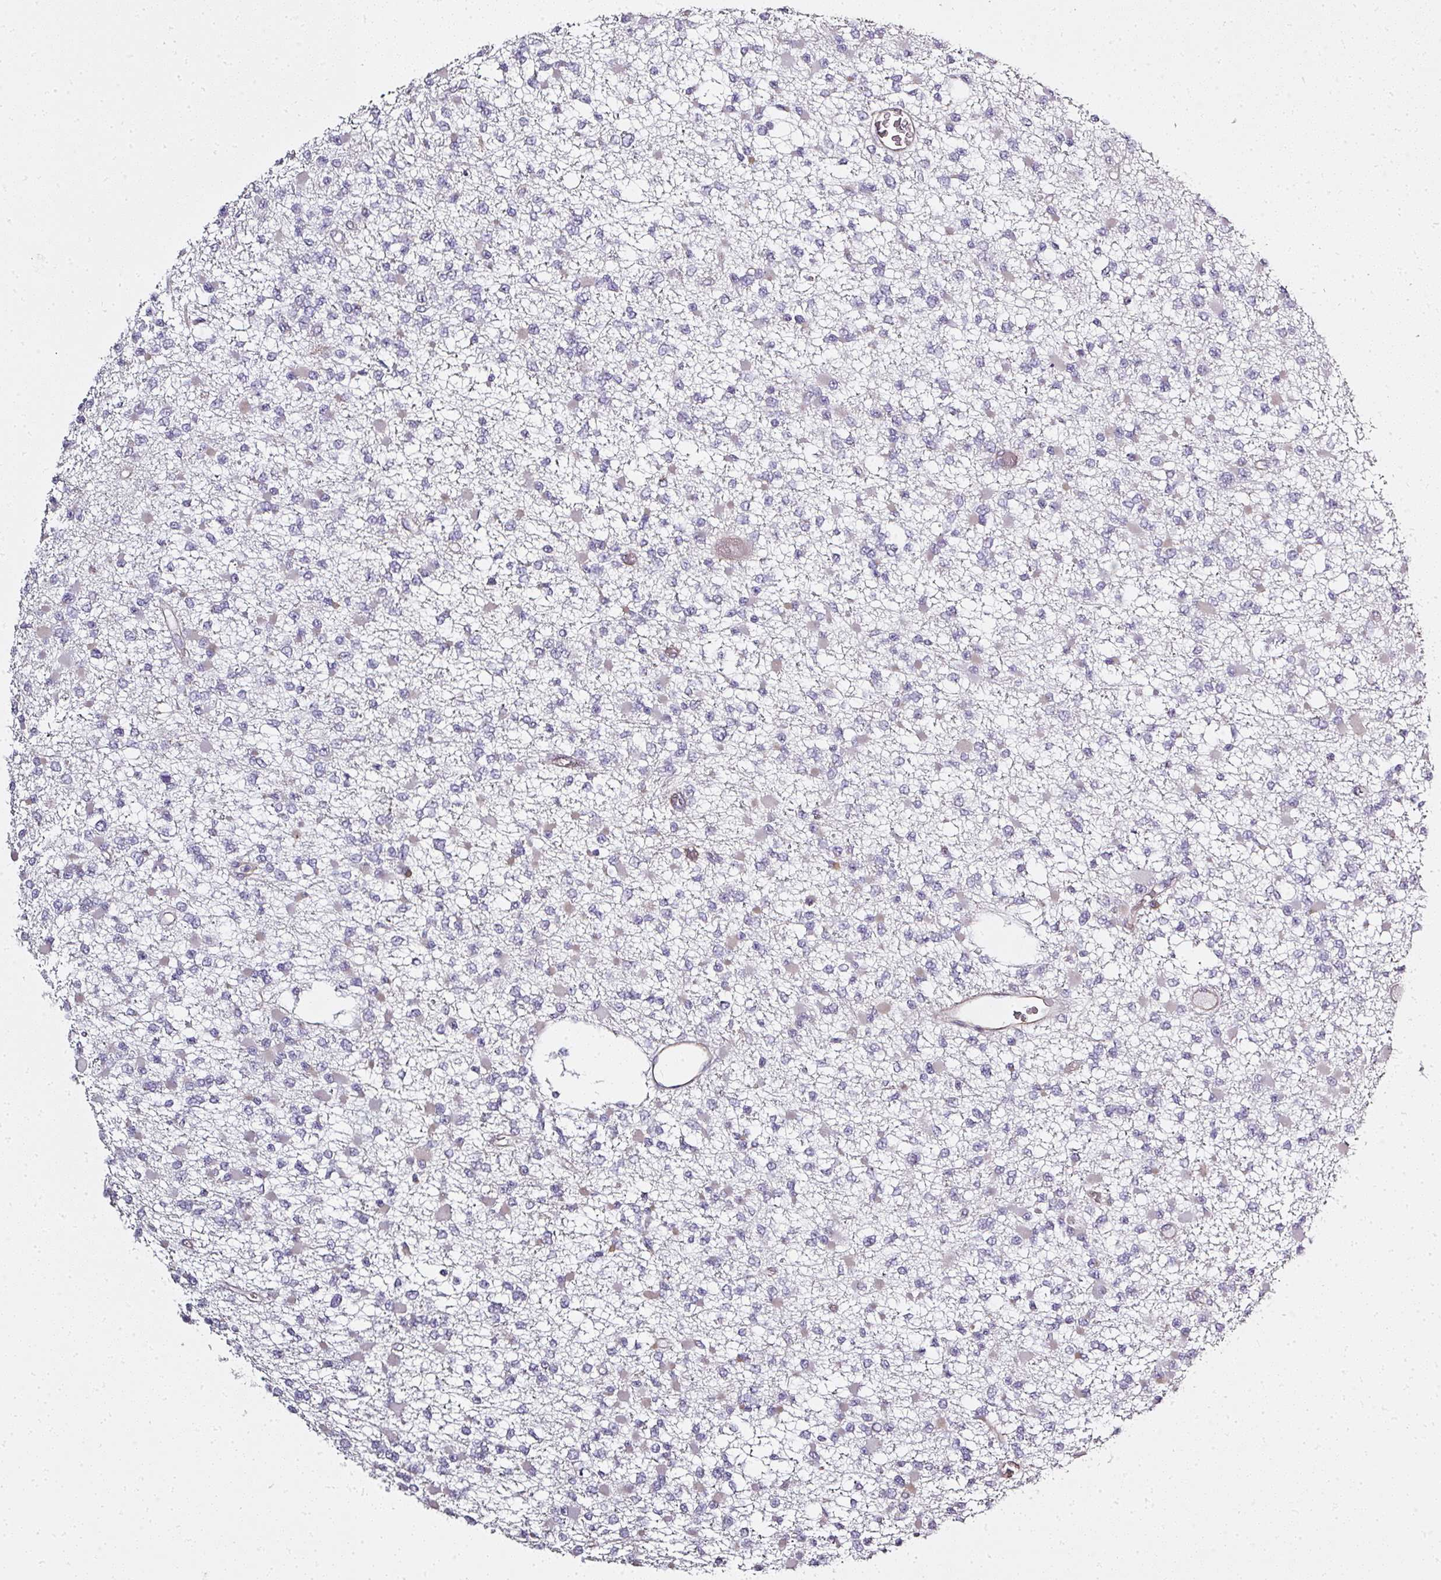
{"staining": {"intensity": "negative", "quantity": "none", "location": "none"}, "tissue": "glioma", "cell_type": "Tumor cells", "image_type": "cancer", "snomed": [{"axis": "morphology", "description": "Glioma, malignant, Low grade"}, {"axis": "topography", "description": "Brain"}], "caption": "The immunohistochemistry (IHC) histopathology image has no significant staining in tumor cells of glioma tissue.", "gene": "ATP8B2", "patient": {"sex": "female", "age": 22}}